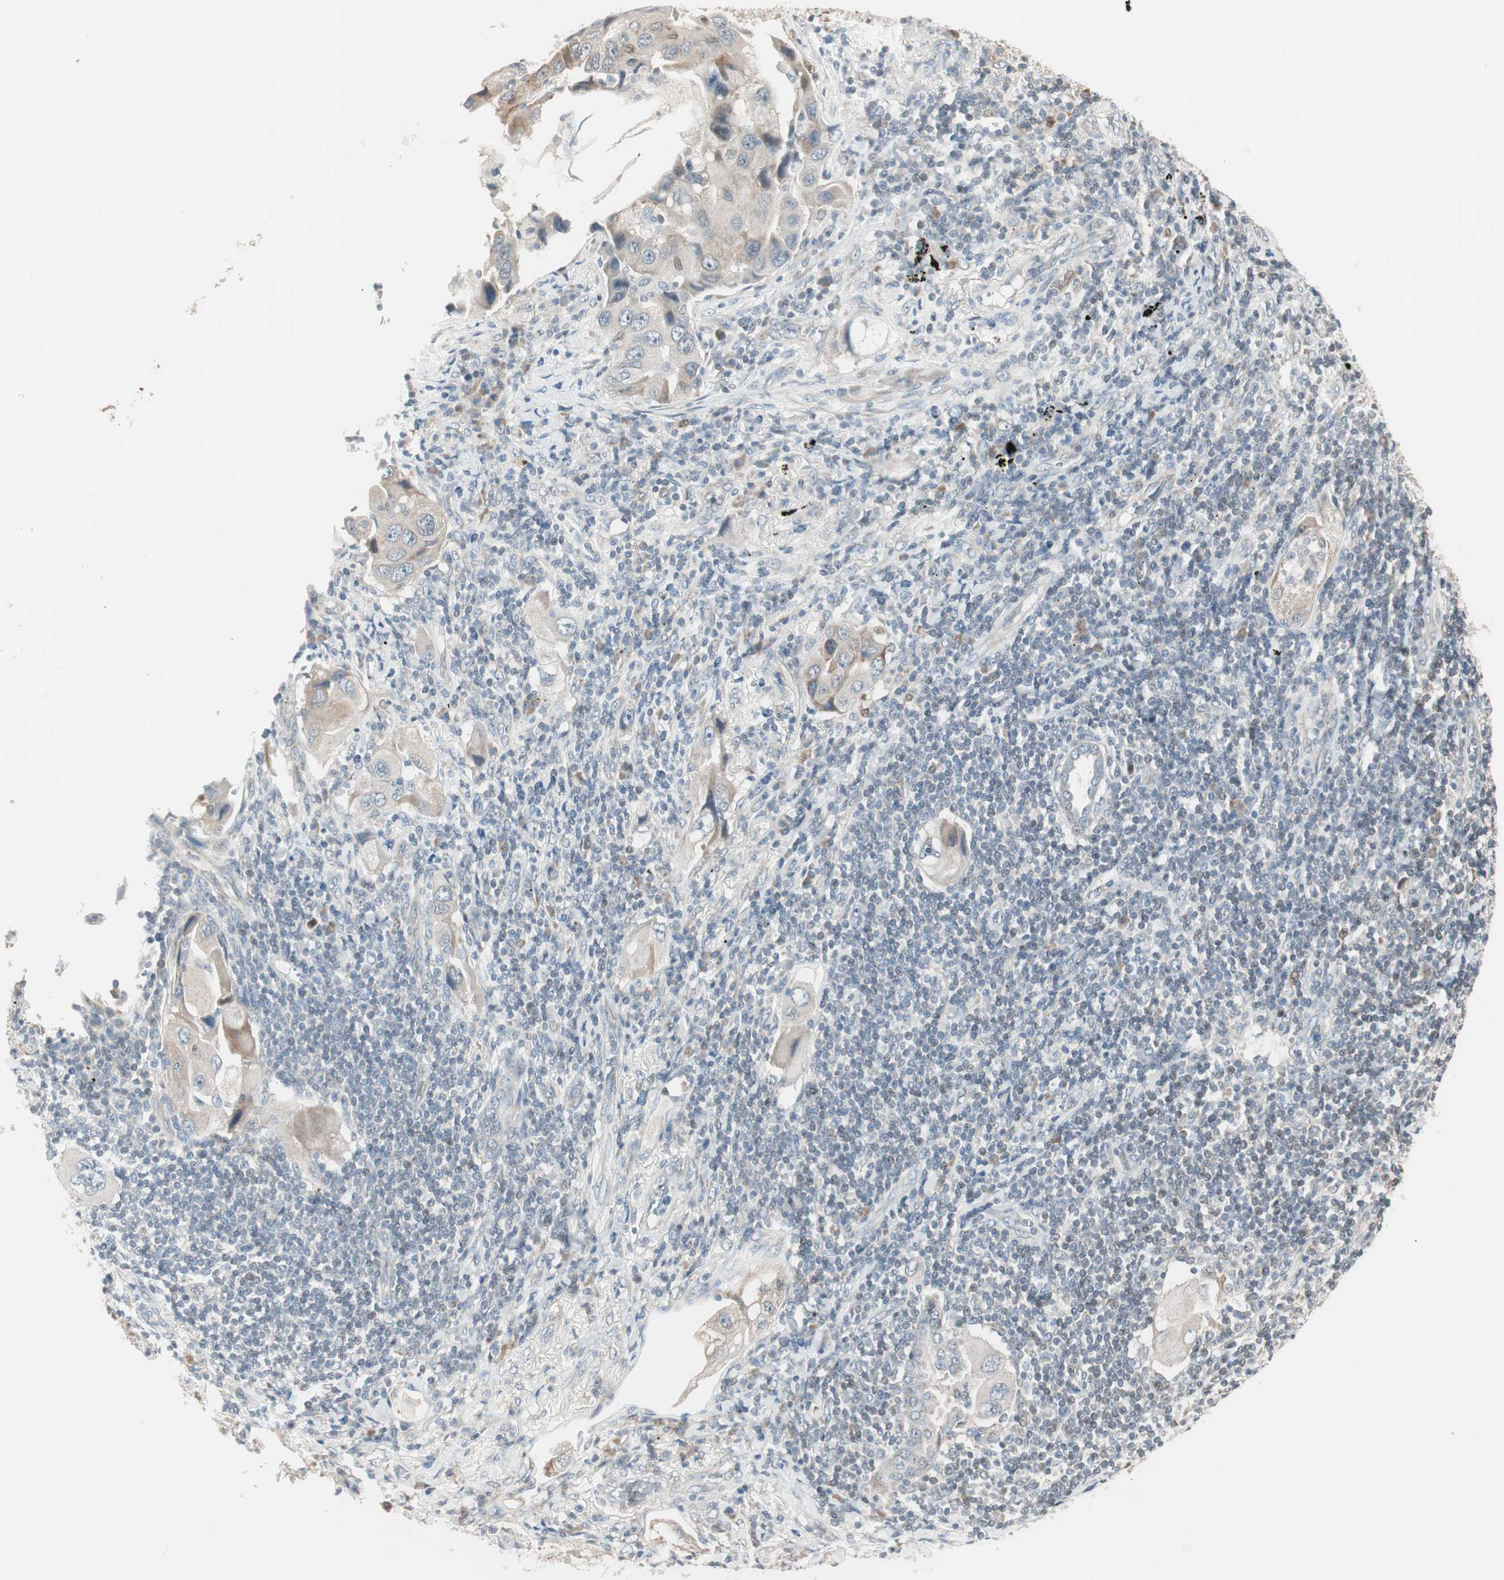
{"staining": {"intensity": "moderate", "quantity": "<25%", "location": "cytoplasmic/membranous"}, "tissue": "lung cancer", "cell_type": "Tumor cells", "image_type": "cancer", "snomed": [{"axis": "morphology", "description": "Adenocarcinoma, NOS"}, {"axis": "topography", "description": "Lung"}], "caption": "Lung adenocarcinoma stained for a protein exhibits moderate cytoplasmic/membranous positivity in tumor cells.", "gene": "PDZK1", "patient": {"sex": "female", "age": 65}}